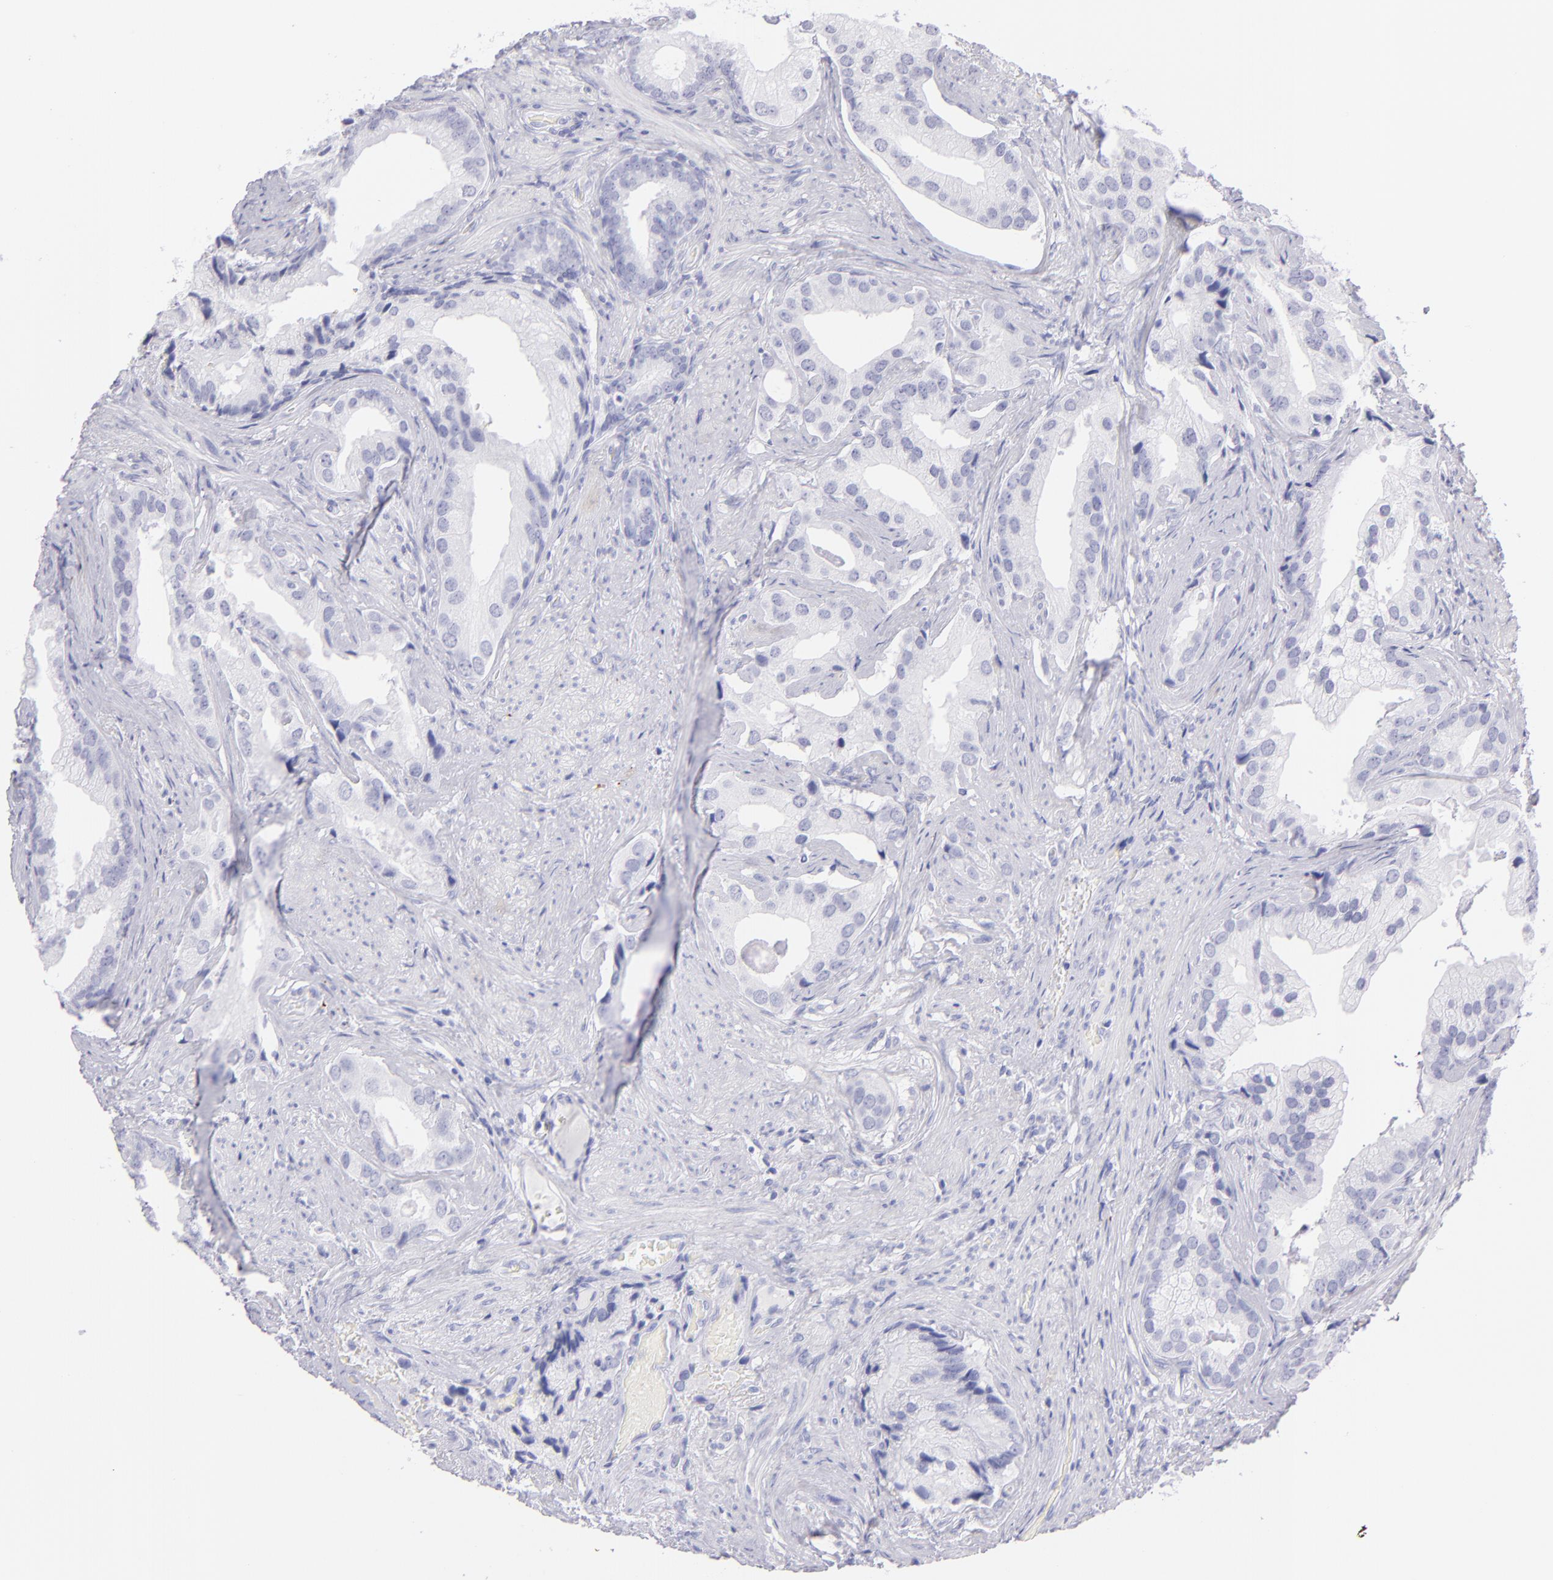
{"staining": {"intensity": "negative", "quantity": "none", "location": "none"}, "tissue": "prostate cancer", "cell_type": "Tumor cells", "image_type": "cancer", "snomed": [{"axis": "morphology", "description": "Adenocarcinoma, Low grade"}, {"axis": "topography", "description": "Prostate"}], "caption": "Tumor cells show no significant protein positivity in prostate cancer (adenocarcinoma (low-grade)). The staining is performed using DAB (3,3'-diaminobenzidine) brown chromogen with nuclei counter-stained in using hematoxylin.", "gene": "PRPH", "patient": {"sex": "male", "age": 71}}